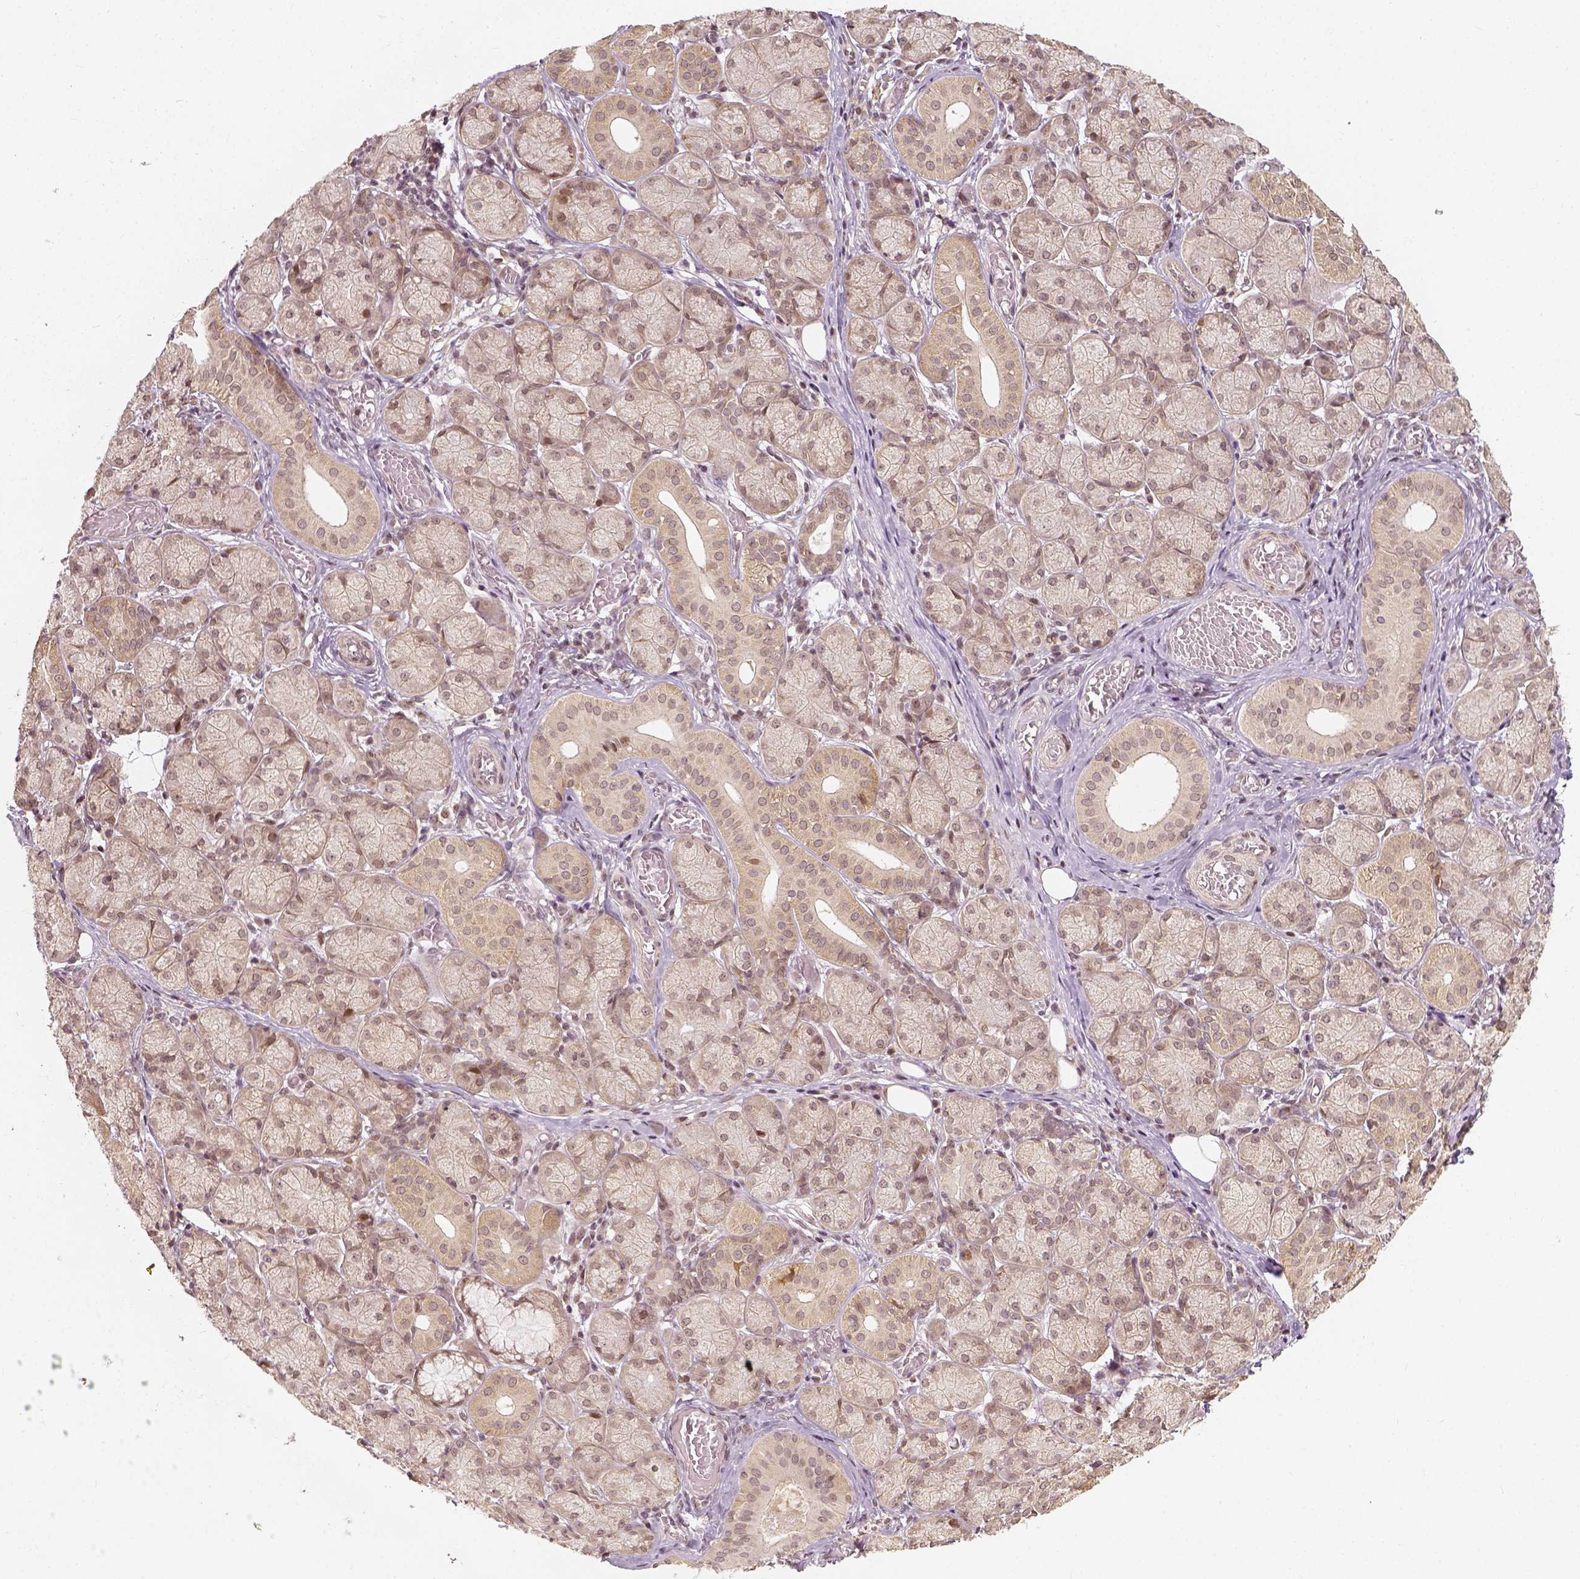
{"staining": {"intensity": "moderate", "quantity": "<25%", "location": "nuclear"}, "tissue": "salivary gland", "cell_type": "Glandular cells", "image_type": "normal", "snomed": [{"axis": "morphology", "description": "Normal tissue, NOS"}, {"axis": "topography", "description": "Salivary gland"}, {"axis": "topography", "description": "Peripheral nerve tissue"}], "caption": "Glandular cells reveal low levels of moderate nuclear expression in about <25% of cells in benign salivary gland.", "gene": "ZMAT3", "patient": {"sex": "female", "age": 24}}